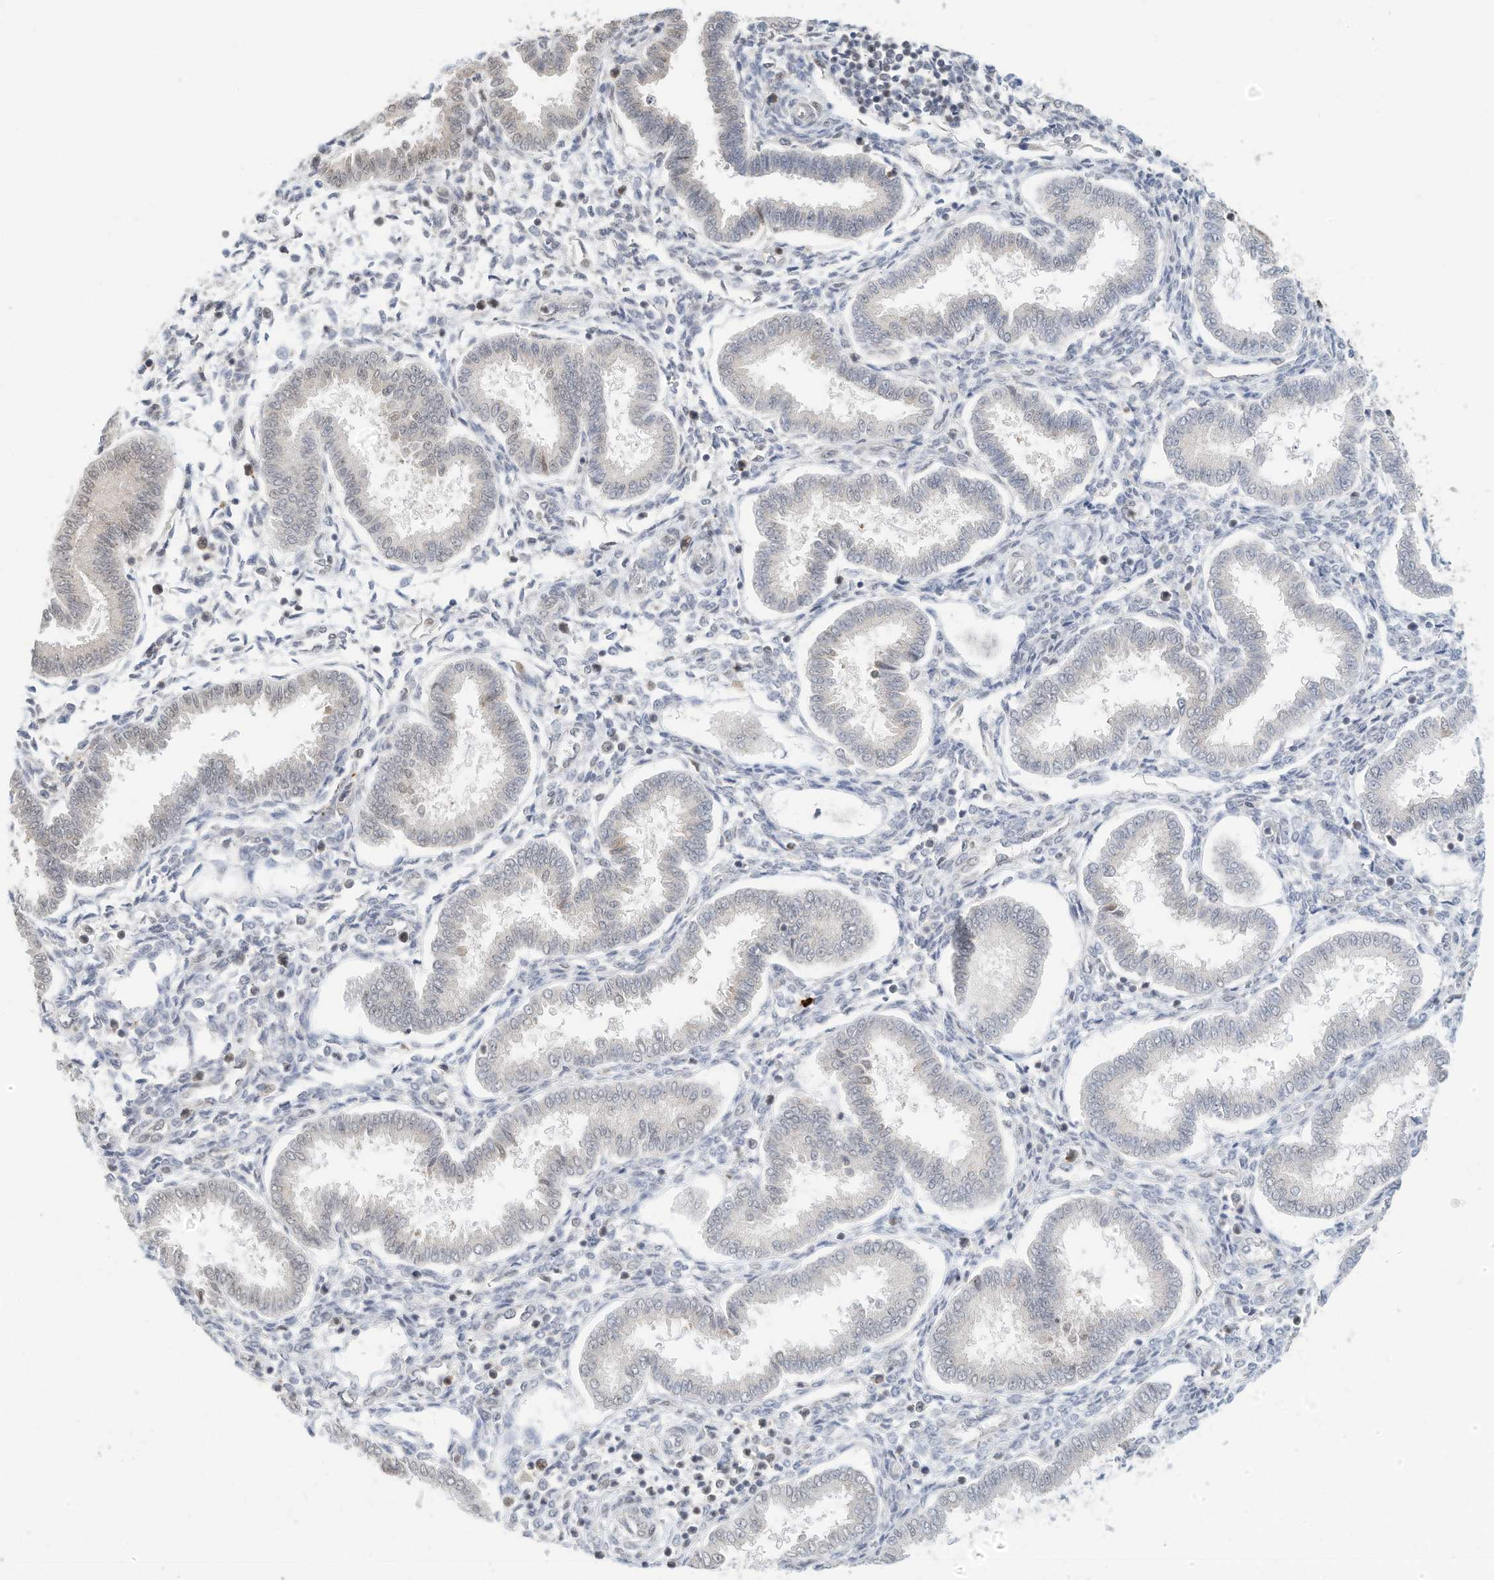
{"staining": {"intensity": "negative", "quantity": "none", "location": "none"}, "tissue": "endometrium", "cell_type": "Cells in endometrial stroma", "image_type": "normal", "snomed": [{"axis": "morphology", "description": "Normal tissue, NOS"}, {"axis": "topography", "description": "Endometrium"}], "caption": "Endometrium was stained to show a protein in brown. There is no significant staining in cells in endometrial stroma. (Stains: DAB (3,3'-diaminobenzidine) IHC with hematoxylin counter stain, Microscopy: brightfield microscopy at high magnification).", "gene": "OGT", "patient": {"sex": "female", "age": 24}}